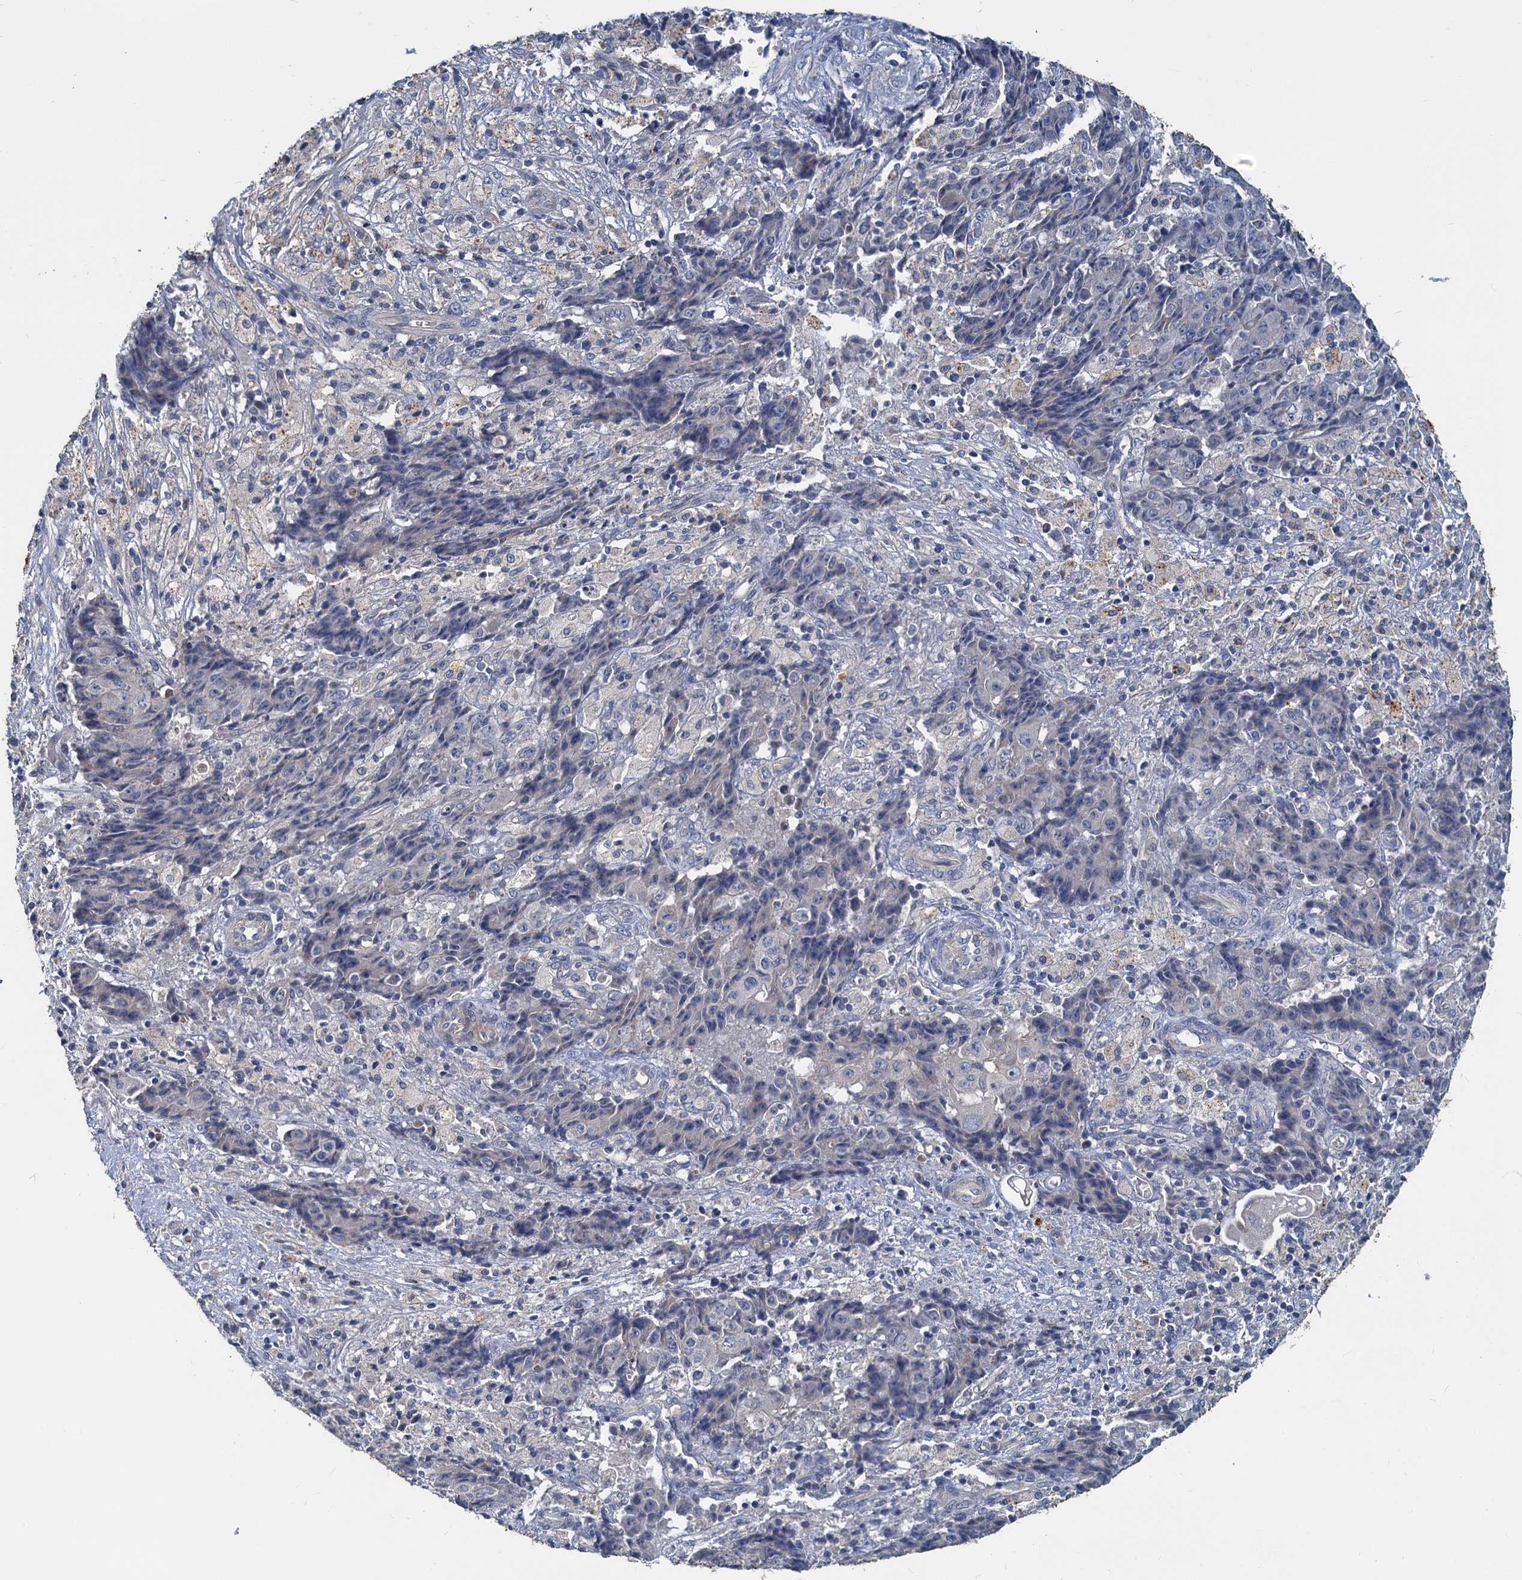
{"staining": {"intensity": "negative", "quantity": "none", "location": "none"}, "tissue": "ovarian cancer", "cell_type": "Tumor cells", "image_type": "cancer", "snomed": [{"axis": "morphology", "description": "Carcinoma, endometroid"}, {"axis": "topography", "description": "Ovary"}], "caption": "Protein analysis of ovarian cancer demonstrates no significant staining in tumor cells. (Brightfield microscopy of DAB IHC at high magnification).", "gene": "SLC2A7", "patient": {"sex": "female", "age": 42}}